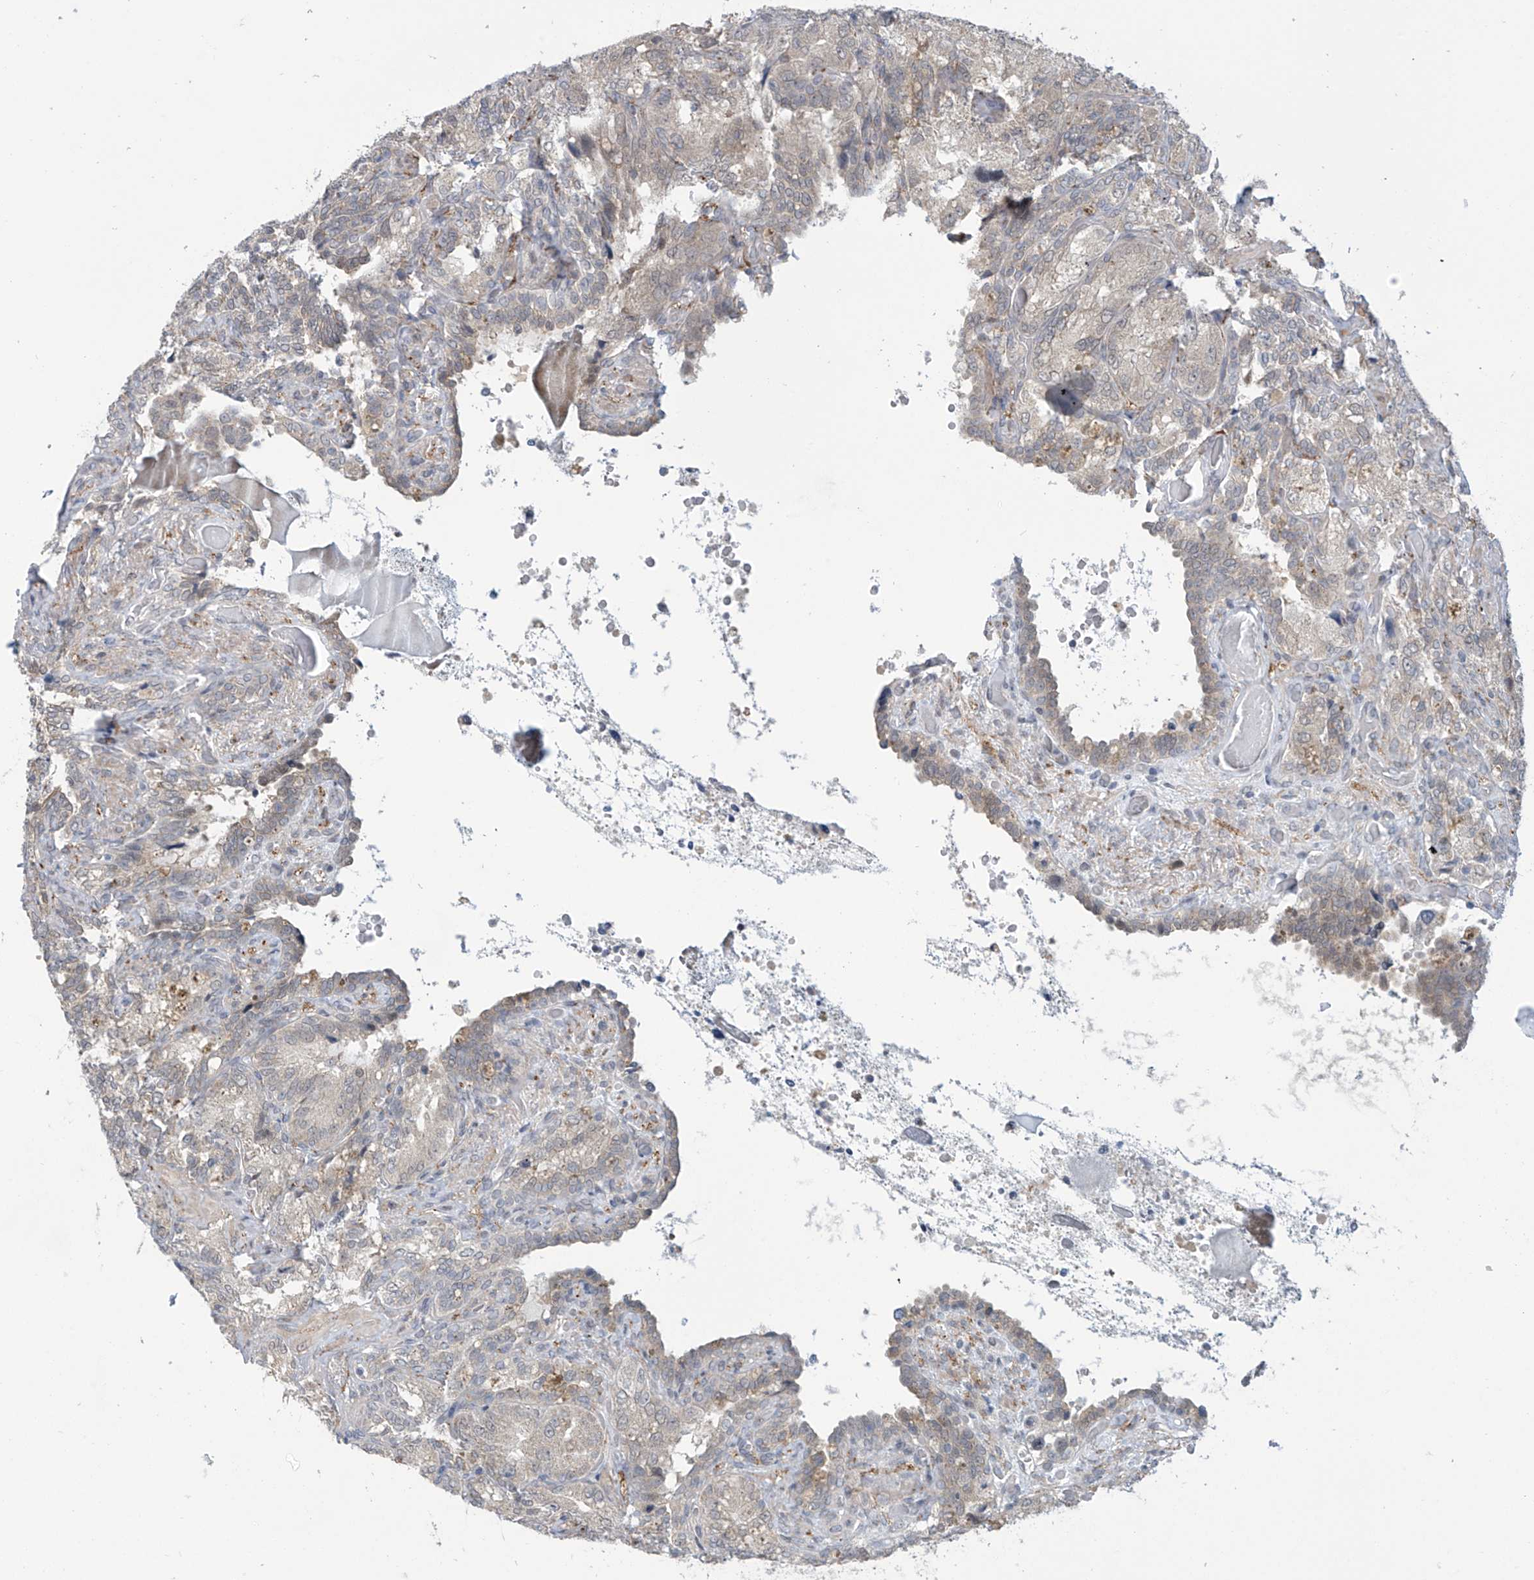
{"staining": {"intensity": "weak", "quantity": "25%-75%", "location": "cytoplasmic/membranous,nuclear"}, "tissue": "seminal vesicle", "cell_type": "Glandular cells", "image_type": "normal", "snomed": [{"axis": "morphology", "description": "Normal tissue, NOS"}, {"axis": "topography", "description": "Seminal veicle"}, {"axis": "topography", "description": "Peripheral nerve tissue"}], "caption": "This micrograph reveals unremarkable seminal vesicle stained with IHC to label a protein in brown. The cytoplasmic/membranous,nuclear of glandular cells show weak positivity for the protein. Nuclei are counter-stained blue.", "gene": "ABHD13", "patient": {"sex": "male", "age": 67}}